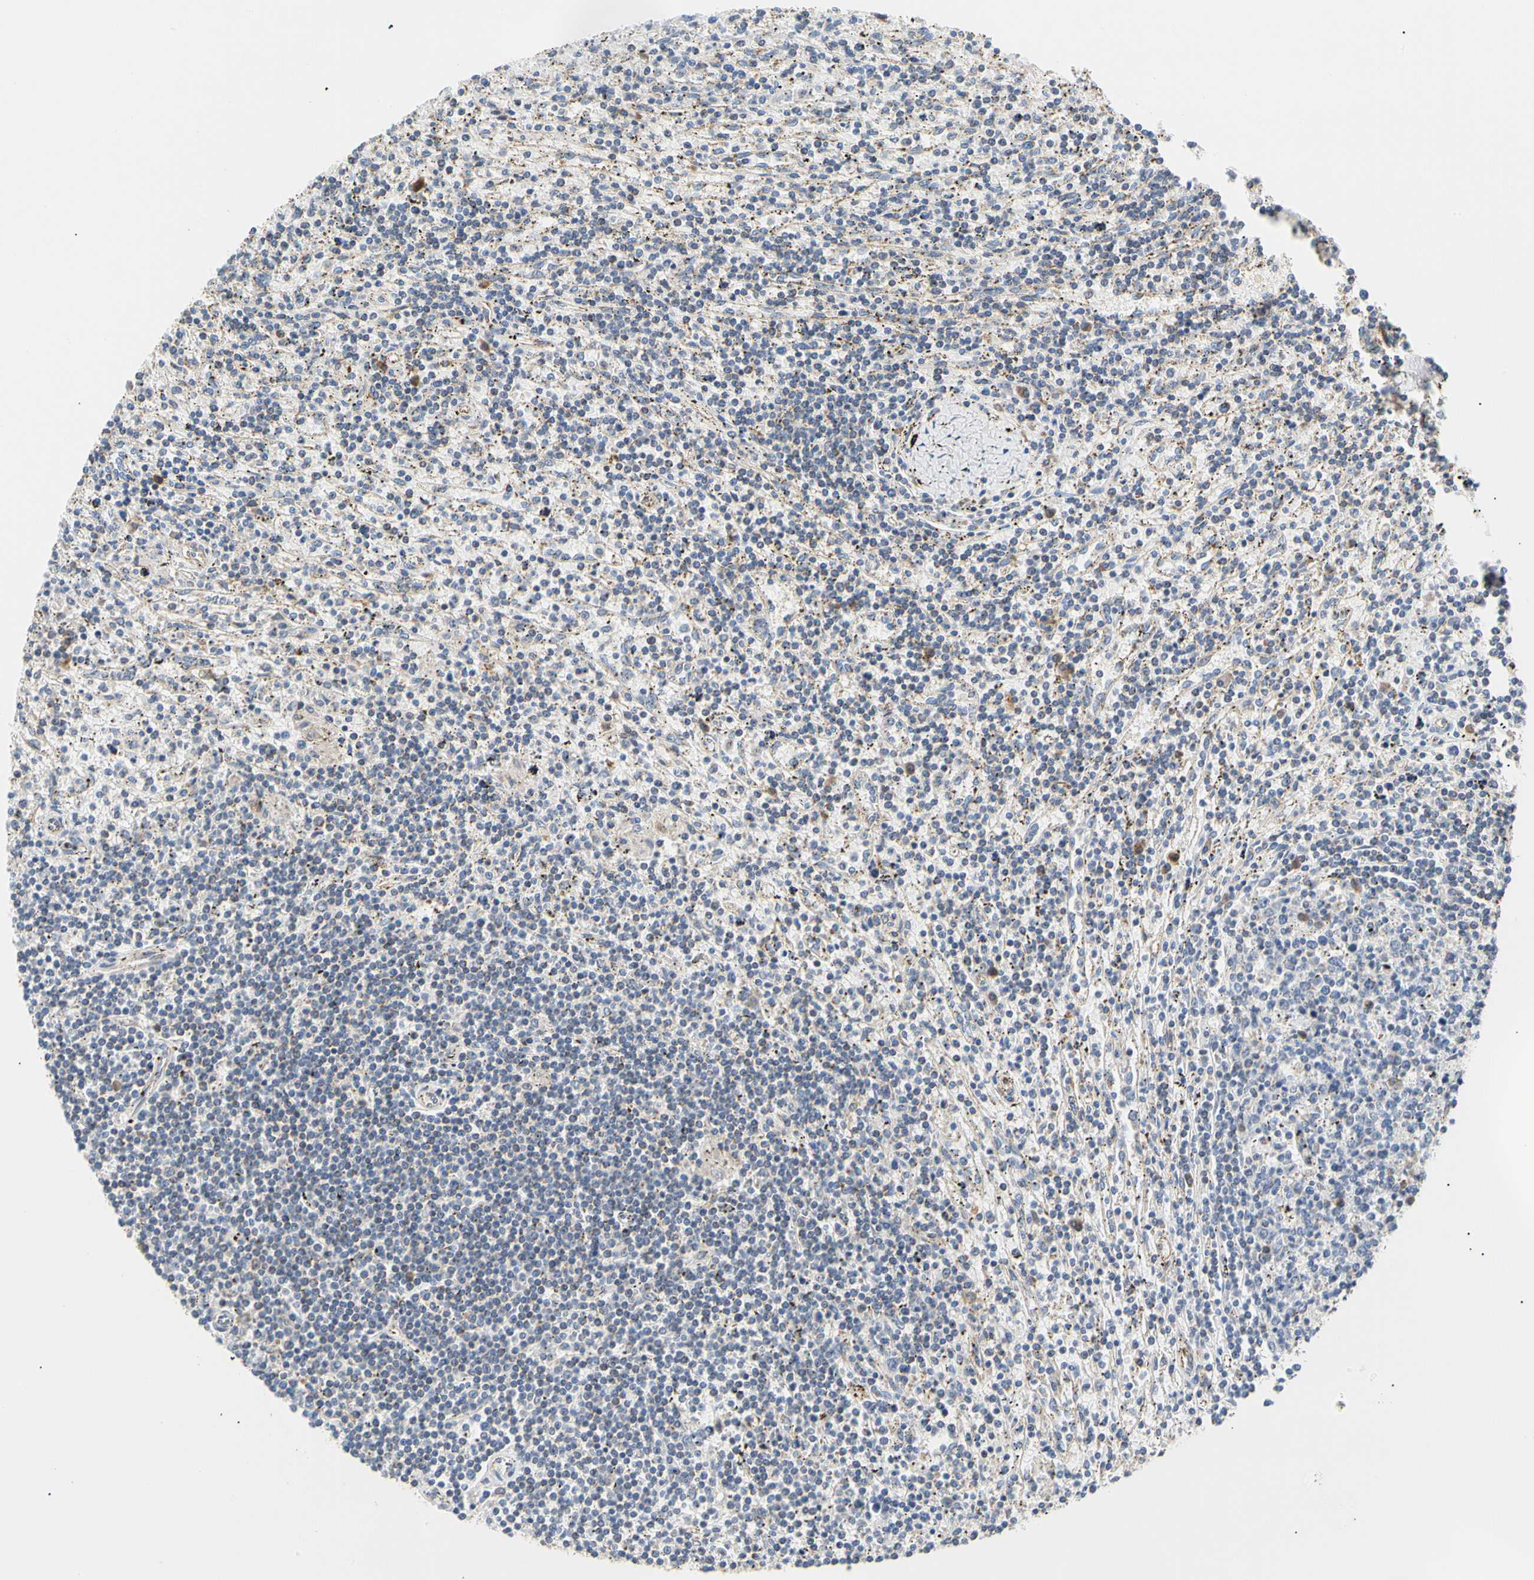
{"staining": {"intensity": "negative", "quantity": "none", "location": "none"}, "tissue": "lymphoma", "cell_type": "Tumor cells", "image_type": "cancer", "snomed": [{"axis": "morphology", "description": "Malignant lymphoma, non-Hodgkin's type, Low grade"}, {"axis": "topography", "description": "Spleen"}], "caption": "Photomicrograph shows no significant protein staining in tumor cells of malignant lymphoma, non-Hodgkin's type (low-grade). (DAB (3,3'-diaminobenzidine) immunohistochemistry (IHC), high magnification).", "gene": "ACAT1", "patient": {"sex": "male", "age": 76}}